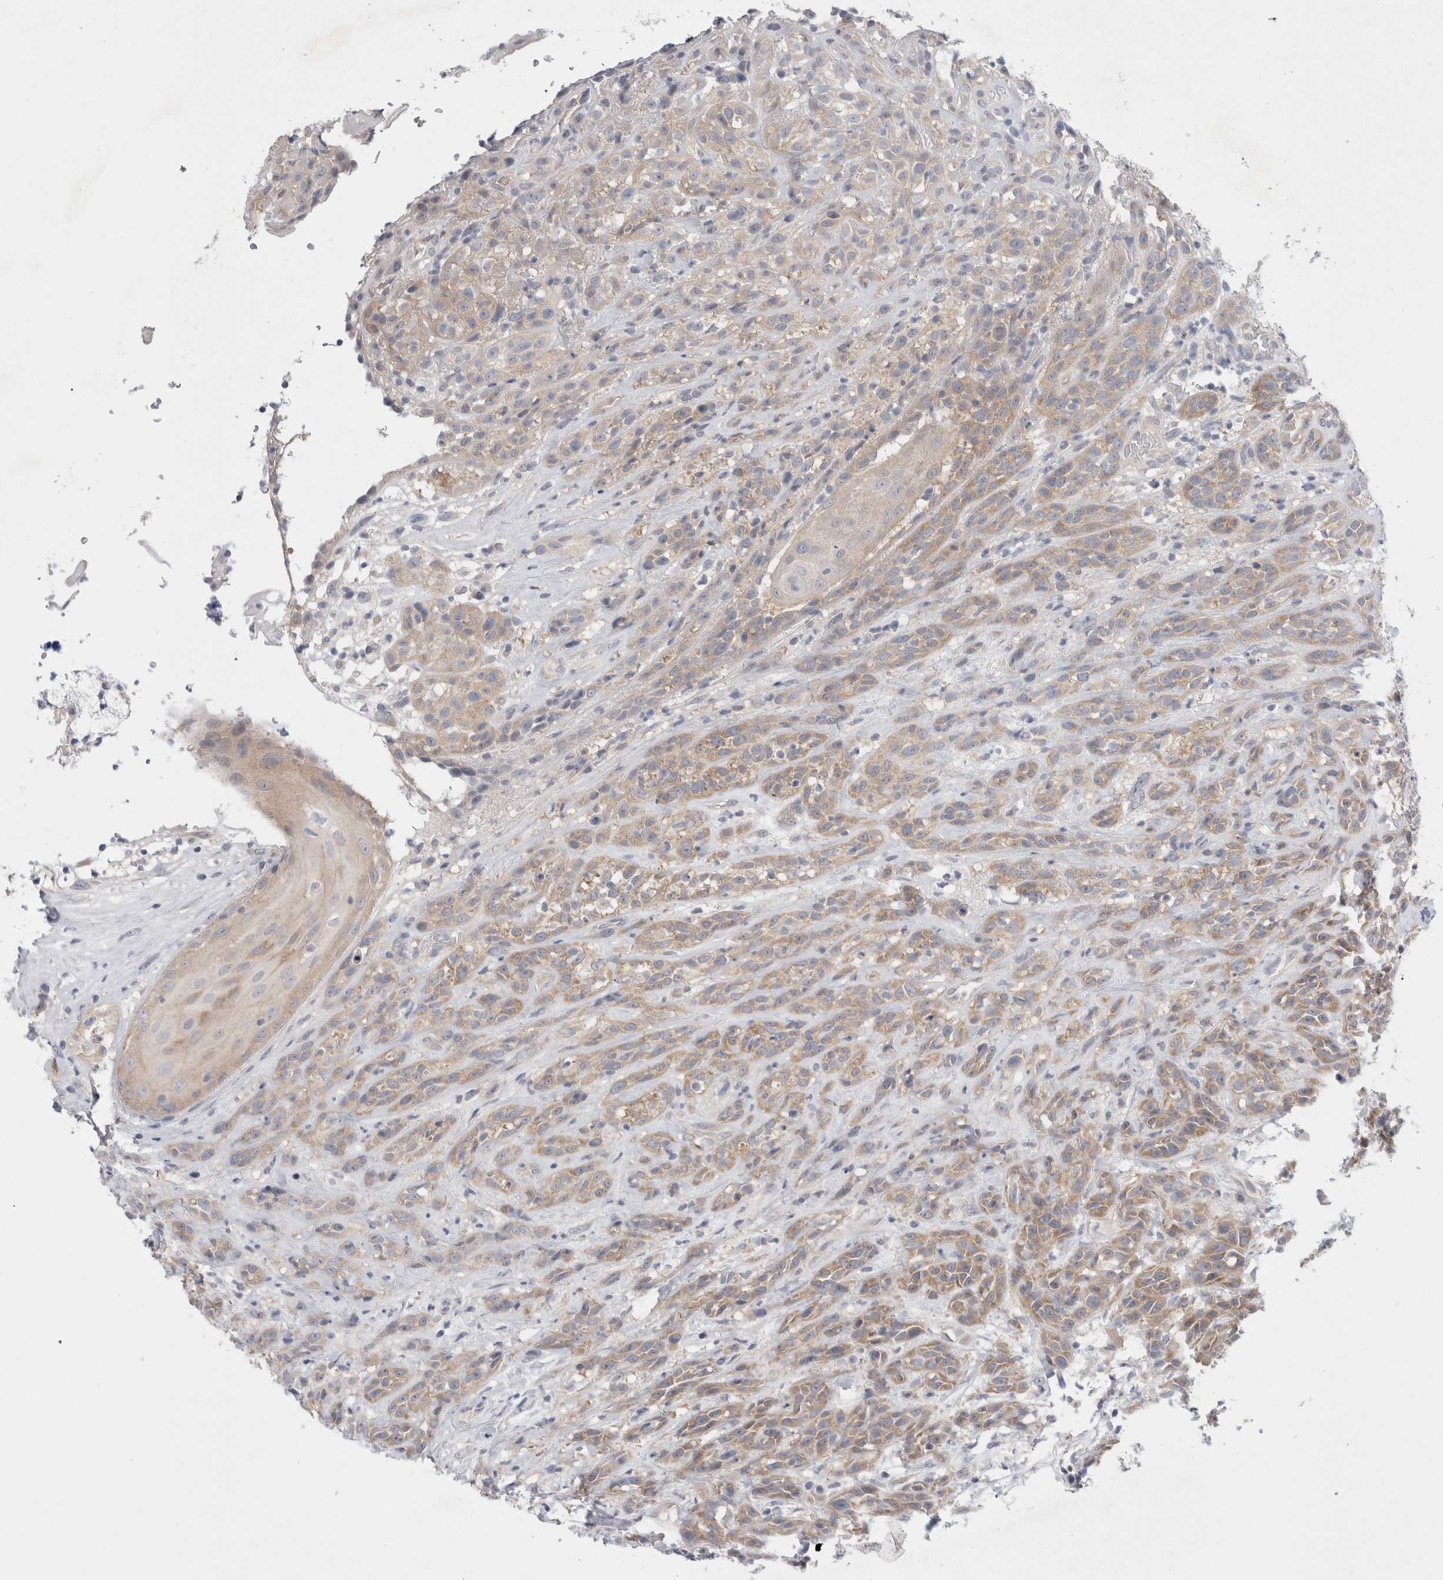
{"staining": {"intensity": "moderate", "quantity": ">75%", "location": "cytoplasmic/membranous"}, "tissue": "head and neck cancer", "cell_type": "Tumor cells", "image_type": "cancer", "snomed": [{"axis": "morphology", "description": "Normal tissue, NOS"}, {"axis": "morphology", "description": "Squamous cell carcinoma, NOS"}, {"axis": "topography", "description": "Cartilage tissue"}, {"axis": "topography", "description": "Head-Neck"}], "caption": "Protein analysis of head and neck squamous cell carcinoma tissue reveals moderate cytoplasmic/membranous positivity in approximately >75% of tumor cells.", "gene": "WIPF2", "patient": {"sex": "male", "age": 62}}